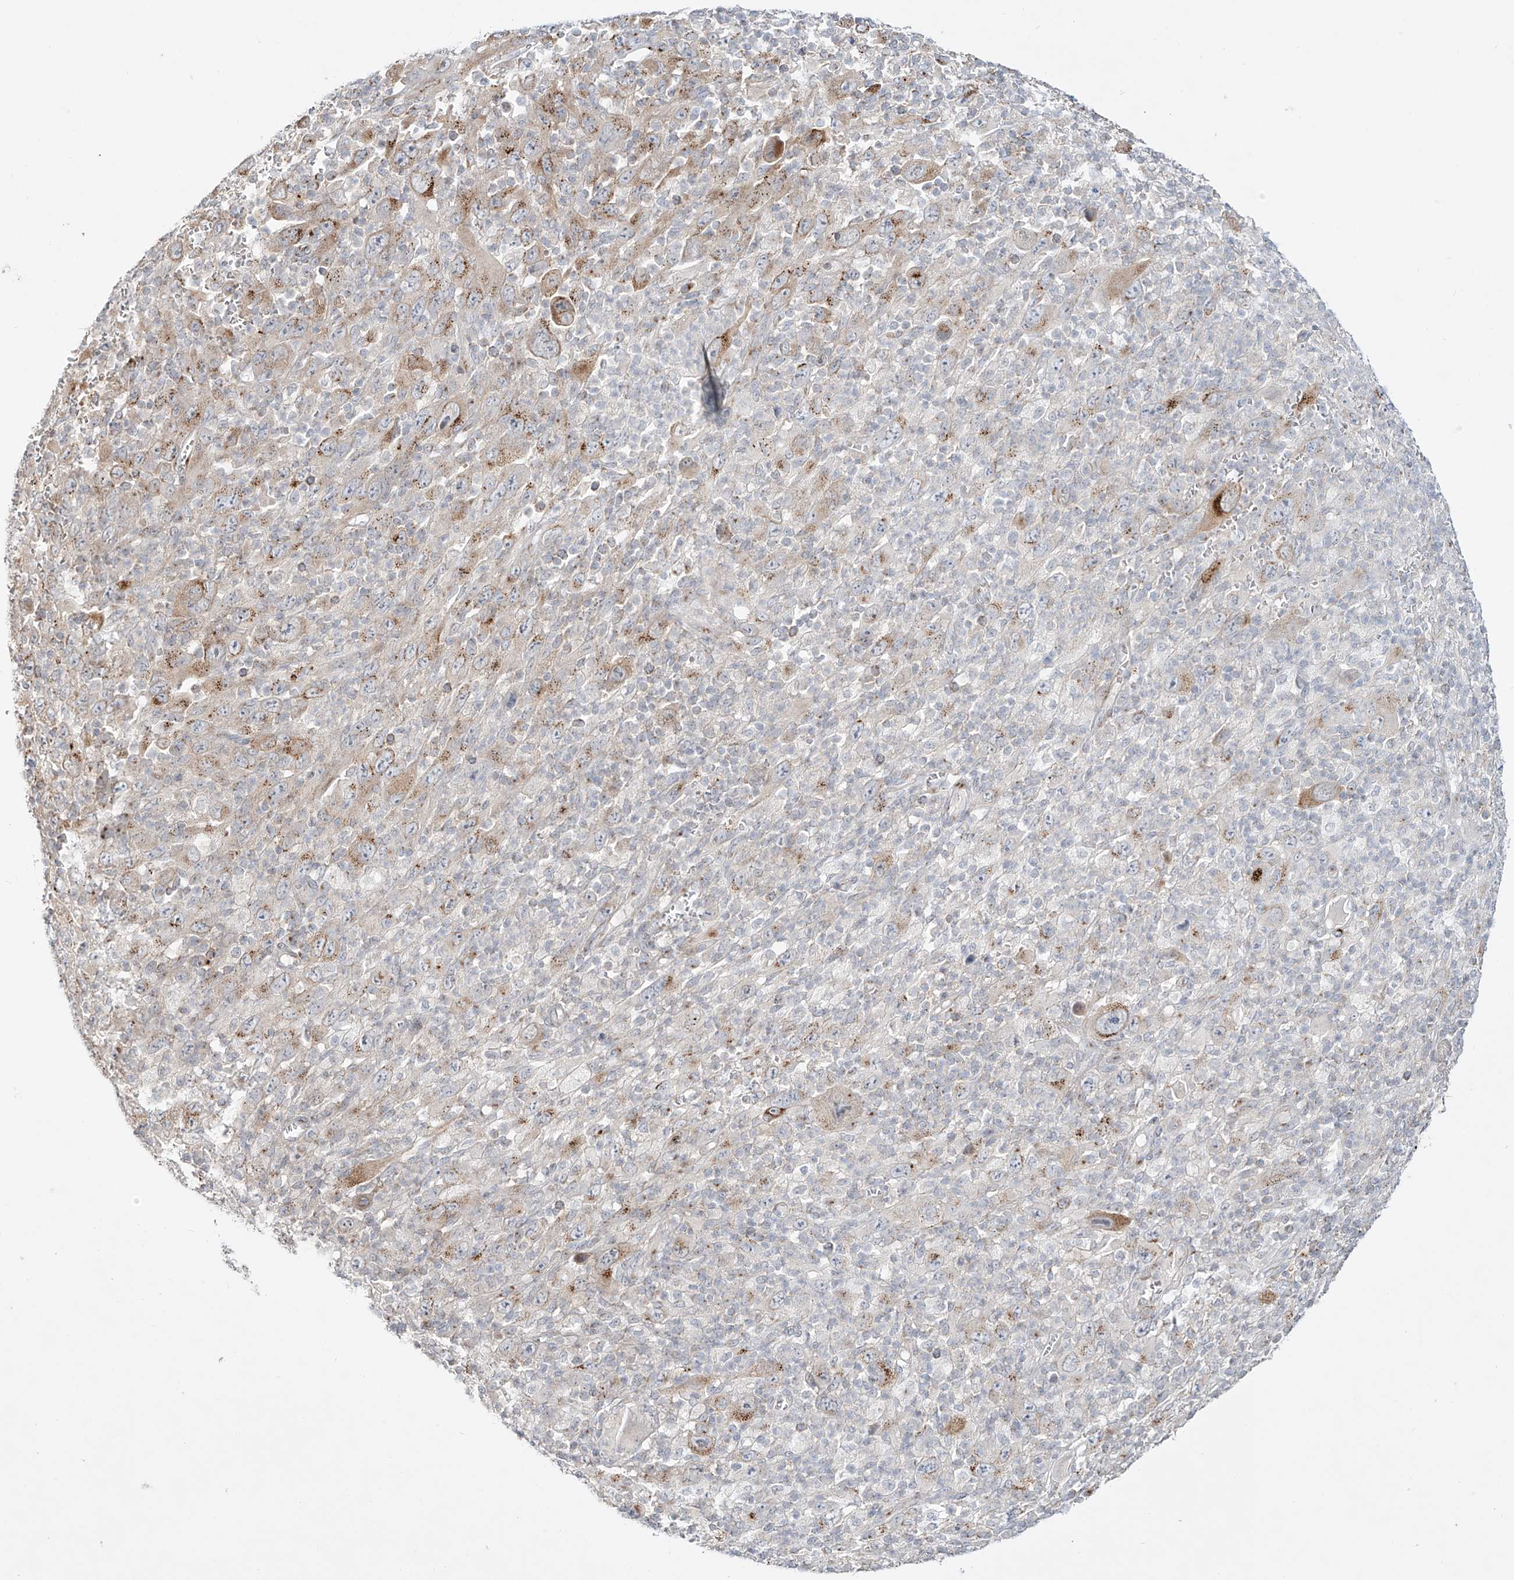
{"staining": {"intensity": "moderate", "quantity": "<25%", "location": "cytoplasmic/membranous"}, "tissue": "melanoma", "cell_type": "Tumor cells", "image_type": "cancer", "snomed": [{"axis": "morphology", "description": "Malignant melanoma, Metastatic site"}, {"axis": "topography", "description": "Skin"}], "caption": "Melanoma stained with a brown dye exhibits moderate cytoplasmic/membranous positive staining in approximately <25% of tumor cells.", "gene": "BSDC1", "patient": {"sex": "female", "age": 56}}